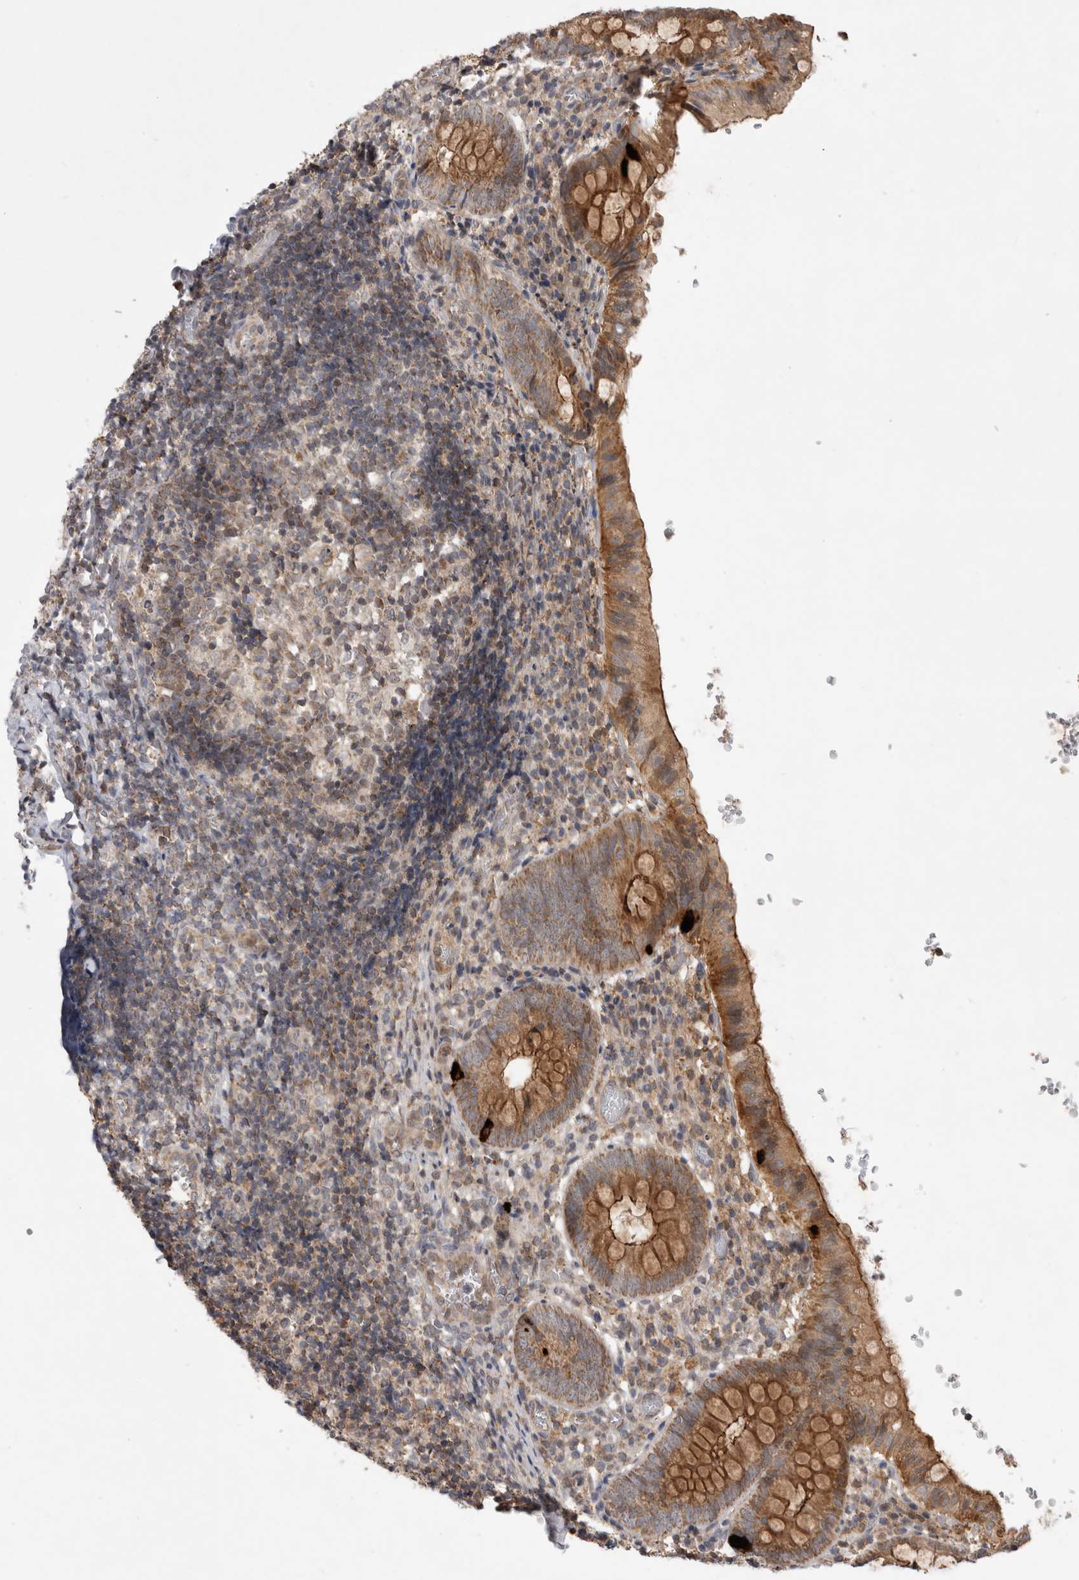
{"staining": {"intensity": "strong", "quantity": ">75%", "location": "cytoplasmic/membranous"}, "tissue": "appendix", "cell_type": "Glandular cells", "image_type": "normal", "snomed": [{"axis": "morphology", "description": "Normal tissue, NOS"}, {"axis": "topography", "description": "Appendix"}], "caption": "Protein analysis of unremarkable appendix reveals strong cytoplasmic/membranous staining in about >75% of glandular cells. (DAB IHC with brightfield microscopy, high magnification).", "gene": "KCNIP1", "patient": {"sex": "male", "age": 8}}